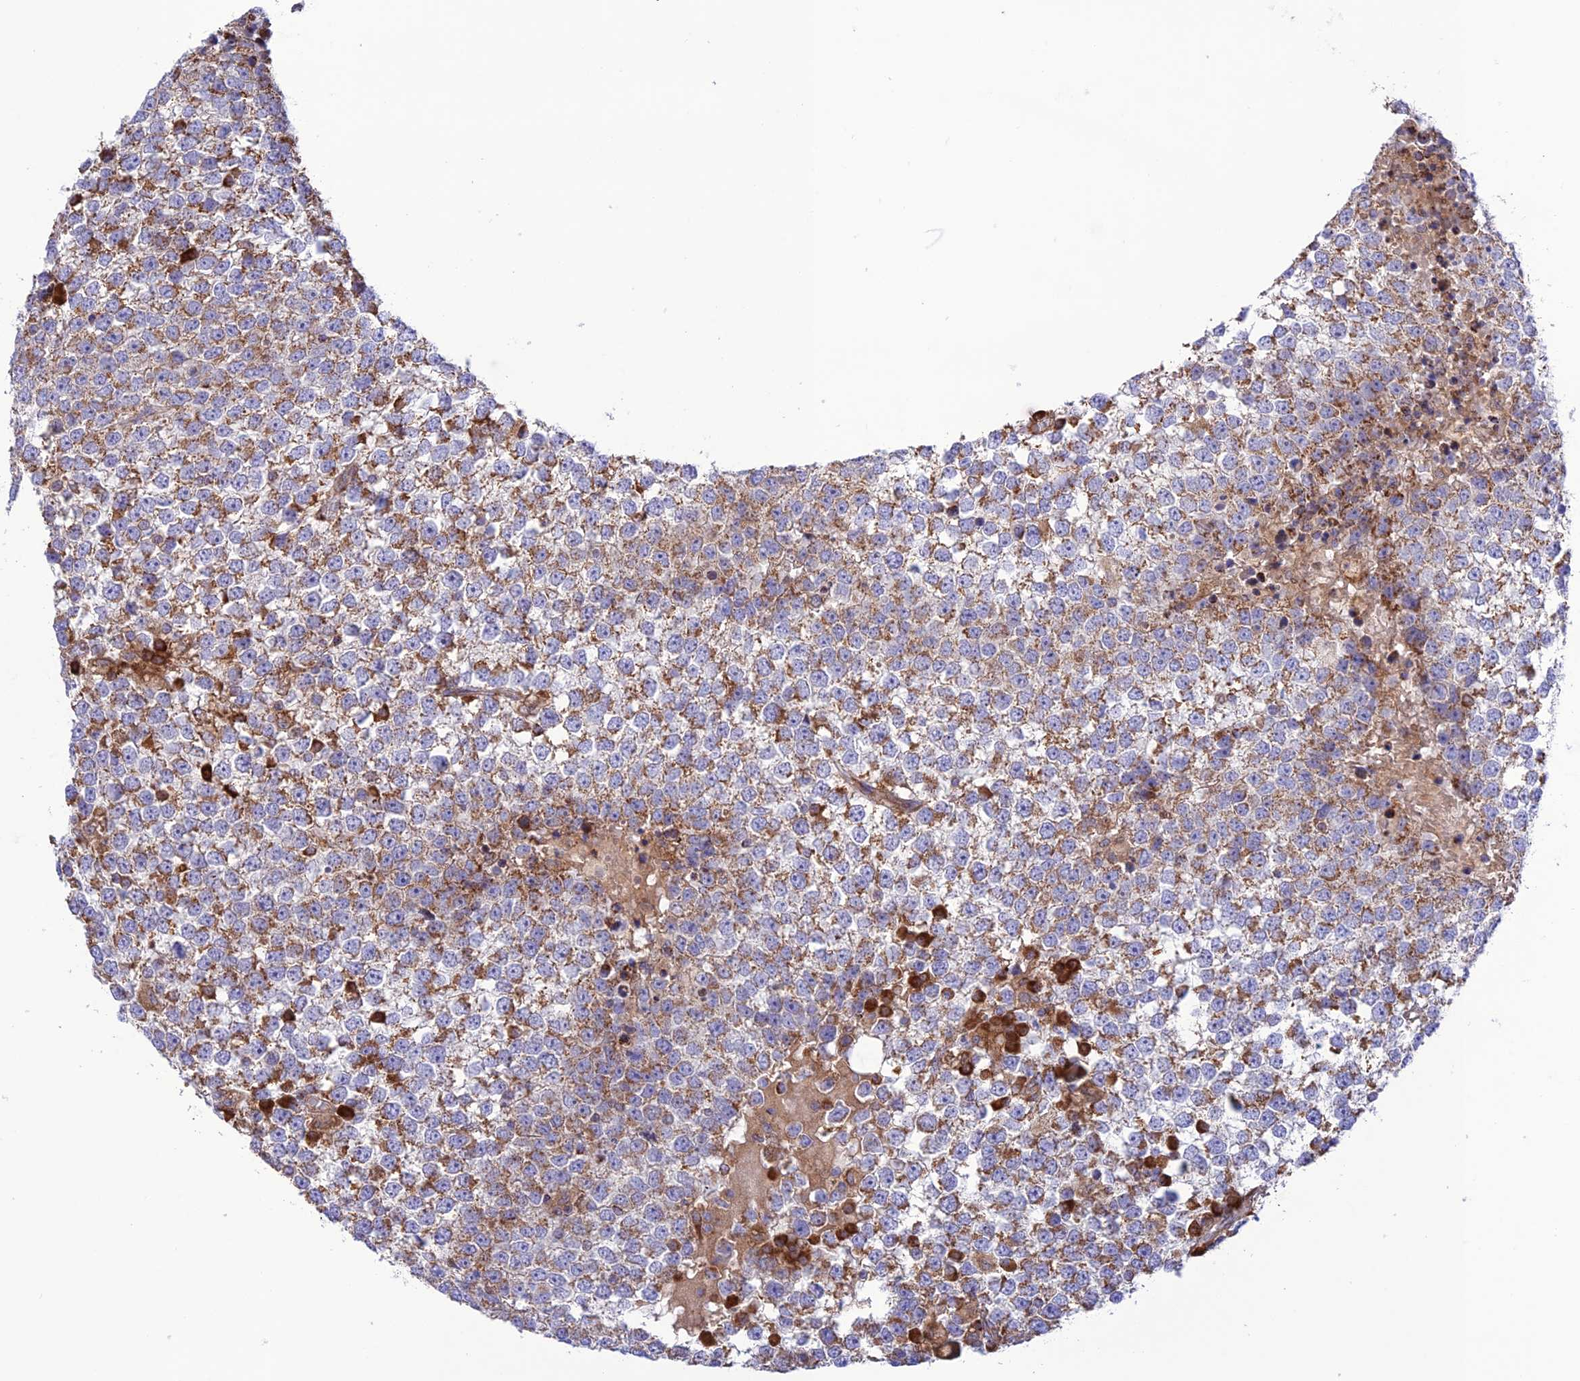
{"staining": {"intensity": "moderate", "quantity": ">75%", "location": "cytoplasmic/membranous"}, "tissue": "testis cancer", "cell_type": "Tumor cells", "image_type": "cancer", "snomed": [{"axis": "morphology", "description": "Seminoma, NOS"}, {"axis": "topography", "description": "Testis"}], "caption": "Immunohistochemistry (IHC) staining of testis cancer, which displays medium levels of moderate cytoplasmic/membranous positivity in about >75% of tumor cells indicating moderate cytoplasmic/membranous protein staining. The staining was performed using DAB (brown) for protein detection and nuclei were counterstained in hematoxylin (blue).", "gene": "UAP1L1", "patient": {"sex": "male", "age": 65}}